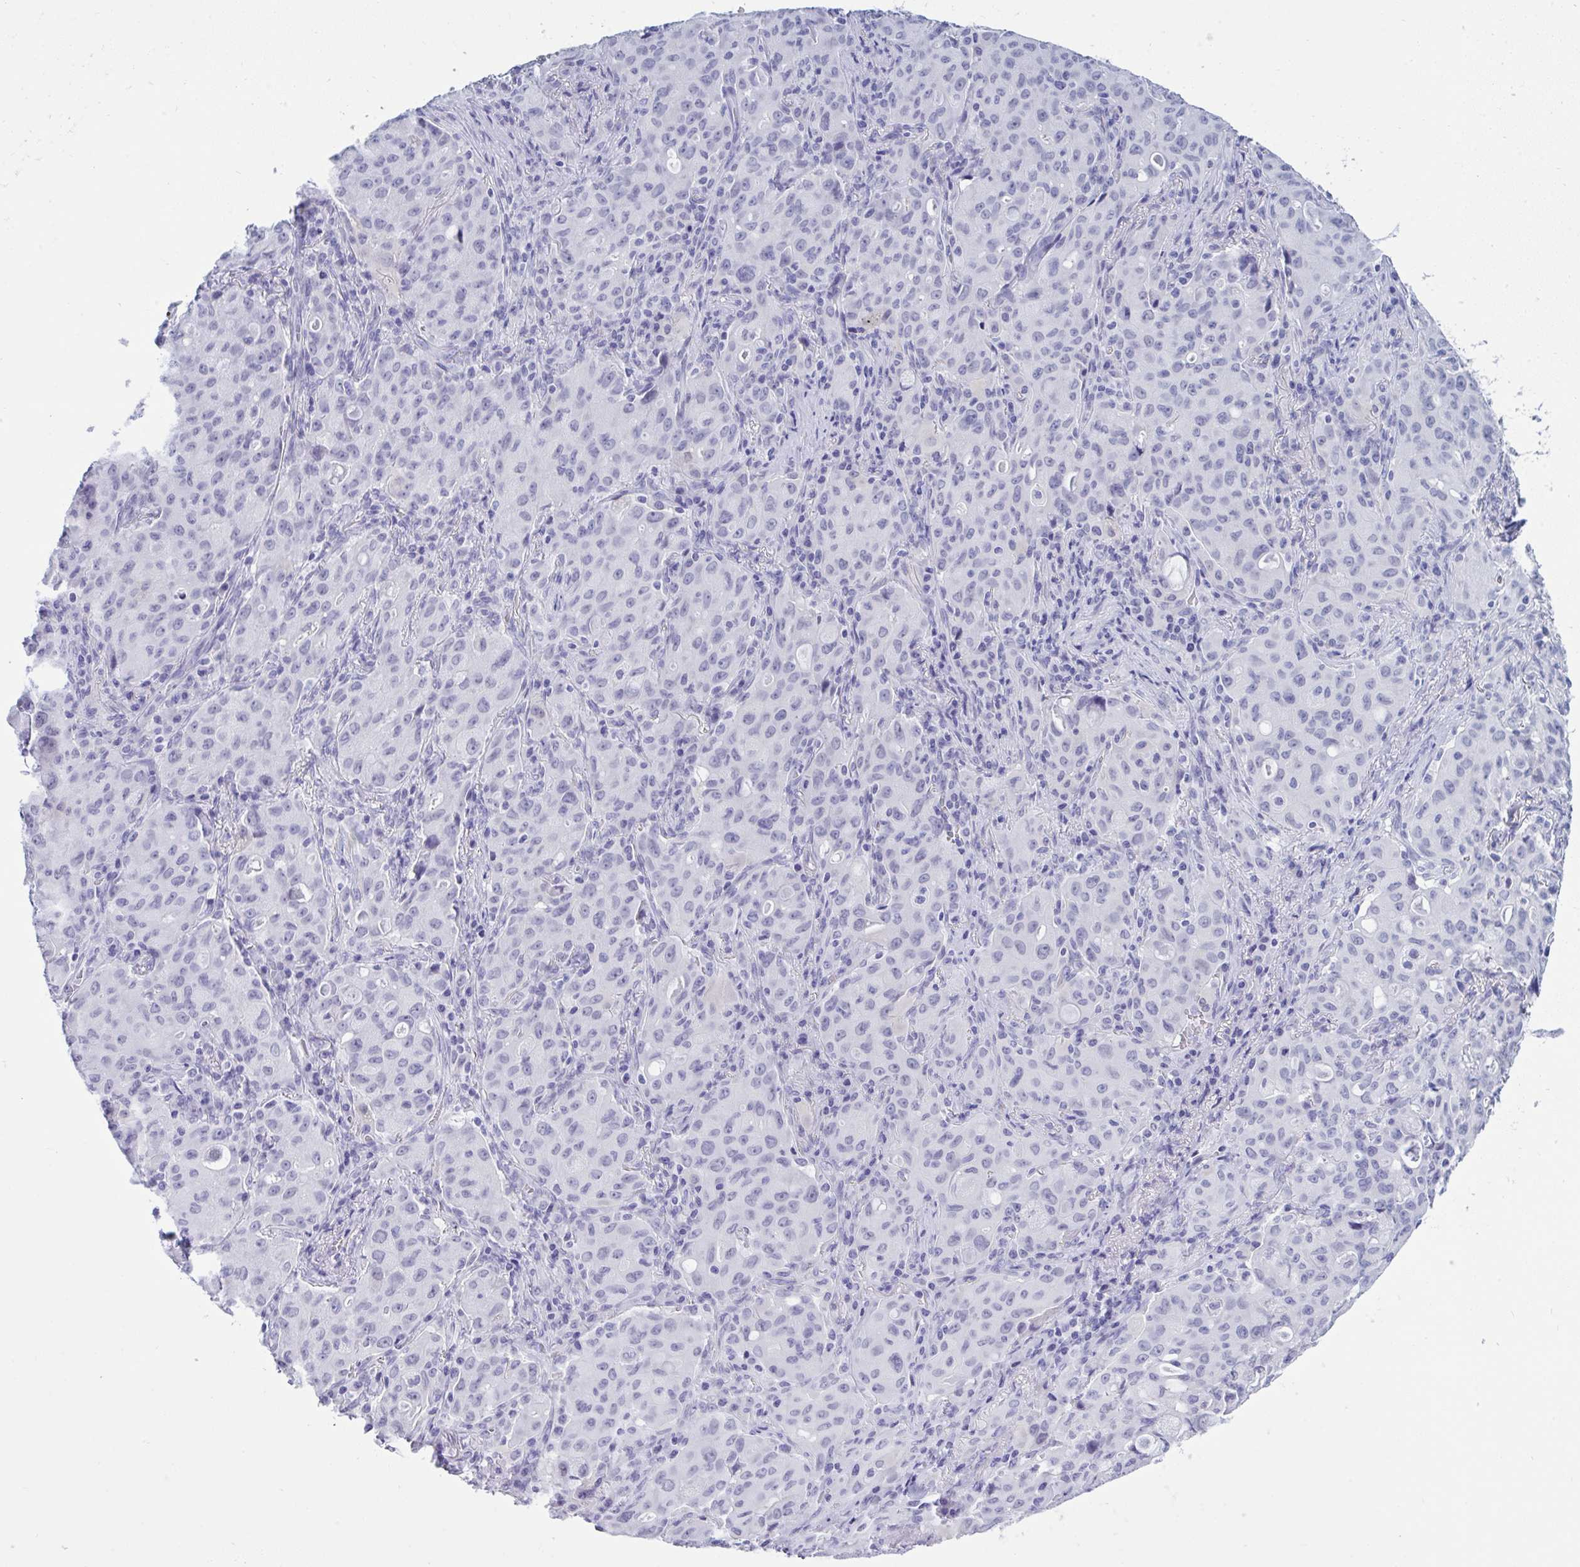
{"staining": {"intensity": "negative", "quantity": "none", "location": "none"}, "tissue": "lung cancer", "cell_type": "Tumor cells", "image_type": "cancer", "snomed": [{"axis": "morphology", "description": "Adenocarcinoma, NOS"}, {"axis": "topography", "description": "Lung"}], "caption": "Lung adenocarcinoma was stained to show a protein in brown. There is no significant expression in tumor cells.", "gene": "PRDM9", "patient": {"sex": "female", "age": 44}}